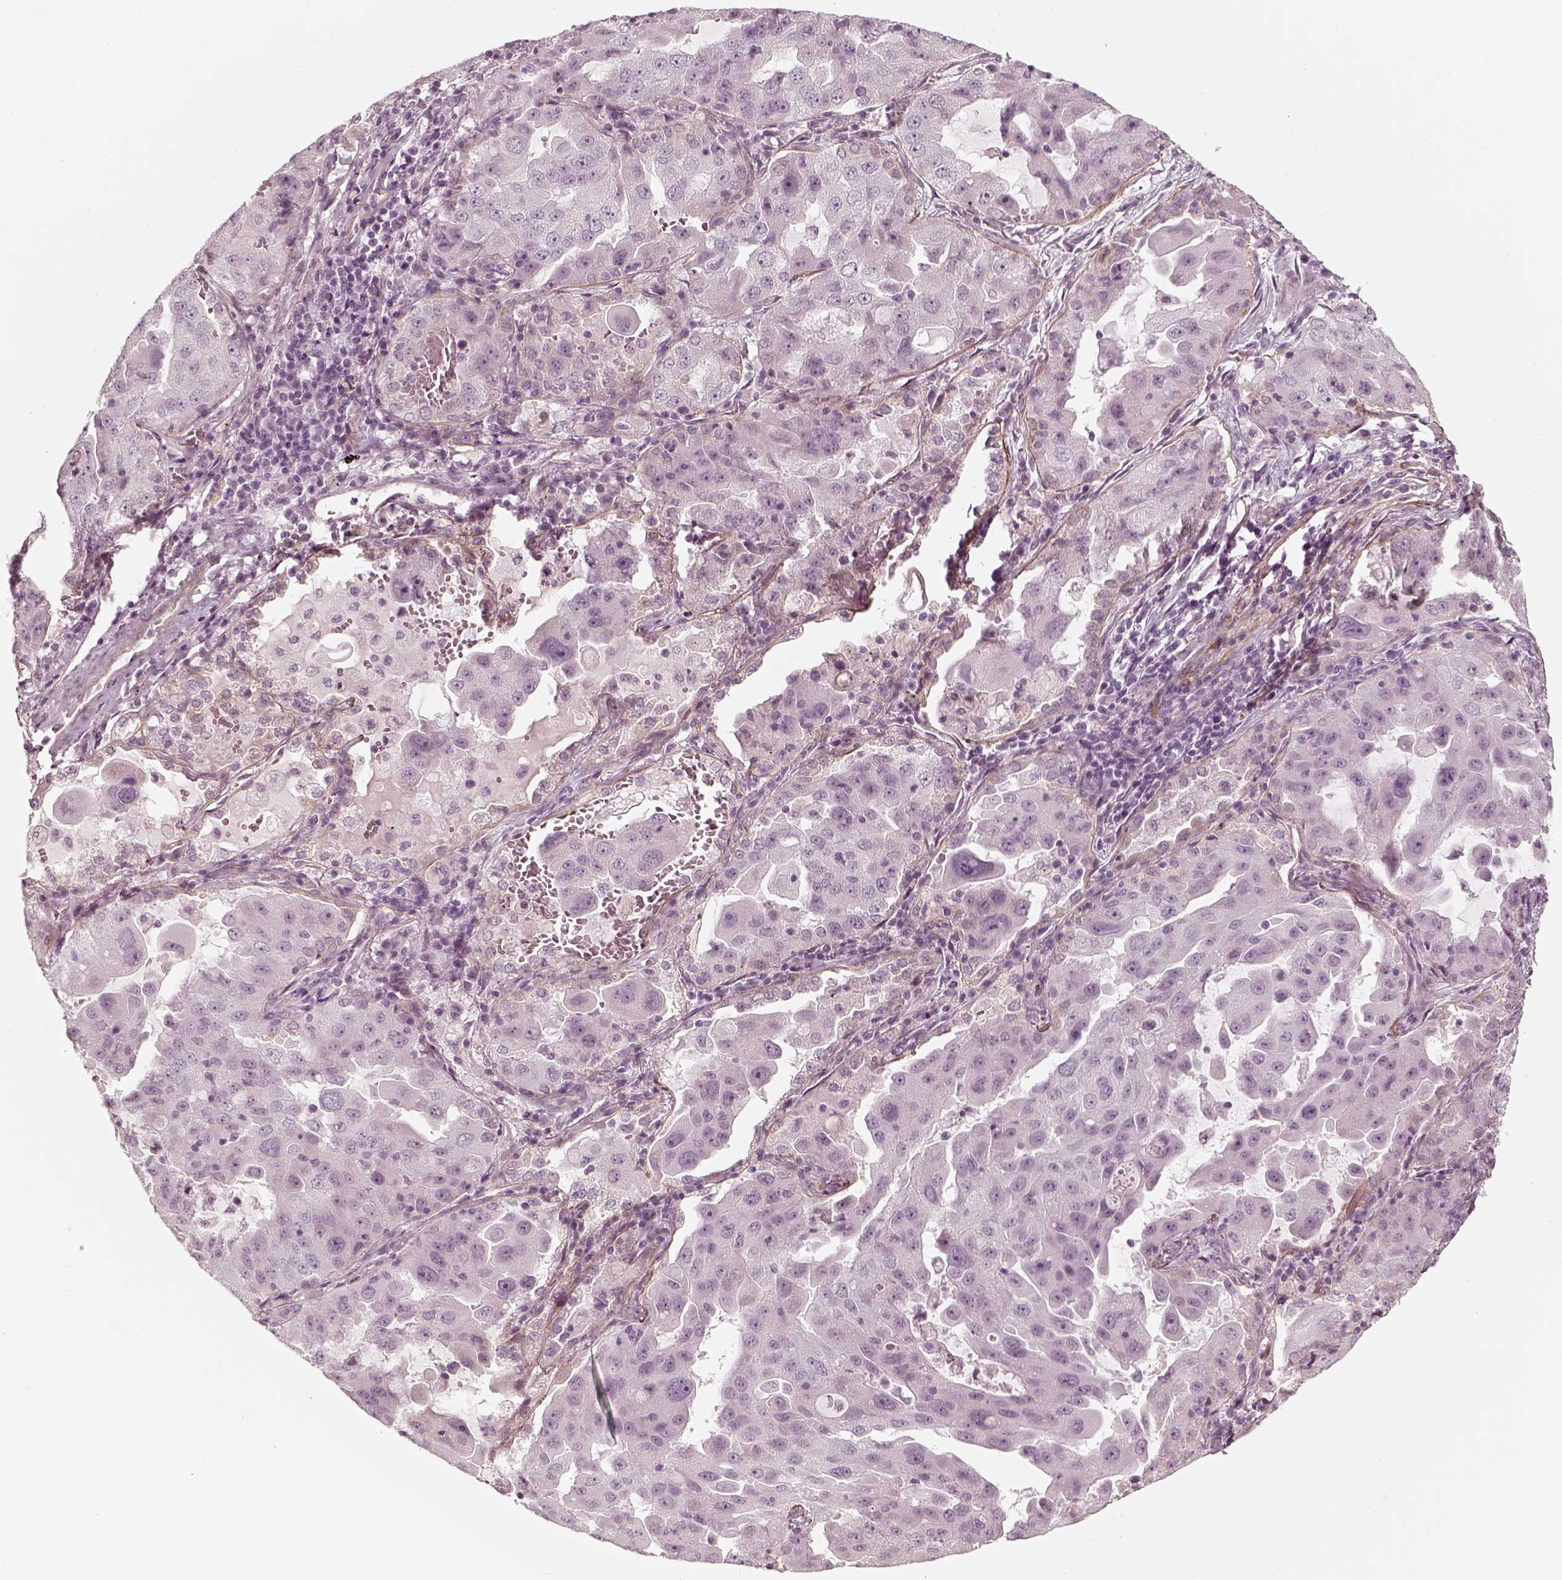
{"staining": {"intensity": "negative", "quantity": "none", "location": "none"}, "tissue": "lung cancer", "cell_type": "Tumor cells", "image_type": "cancer", "snomed": [{"axis": "morphology", "description": "Adenocarcinoma, NOS"}, {"axis": "topography", "description": "Lung"}], "caption": "Adenocarcinoma (lung) stained for a protein using immunohistochemistry (IHC) displays no positivity tumor cells.", "gene": "LAMB2", "patient": {"sex": "female", "age": 61}}